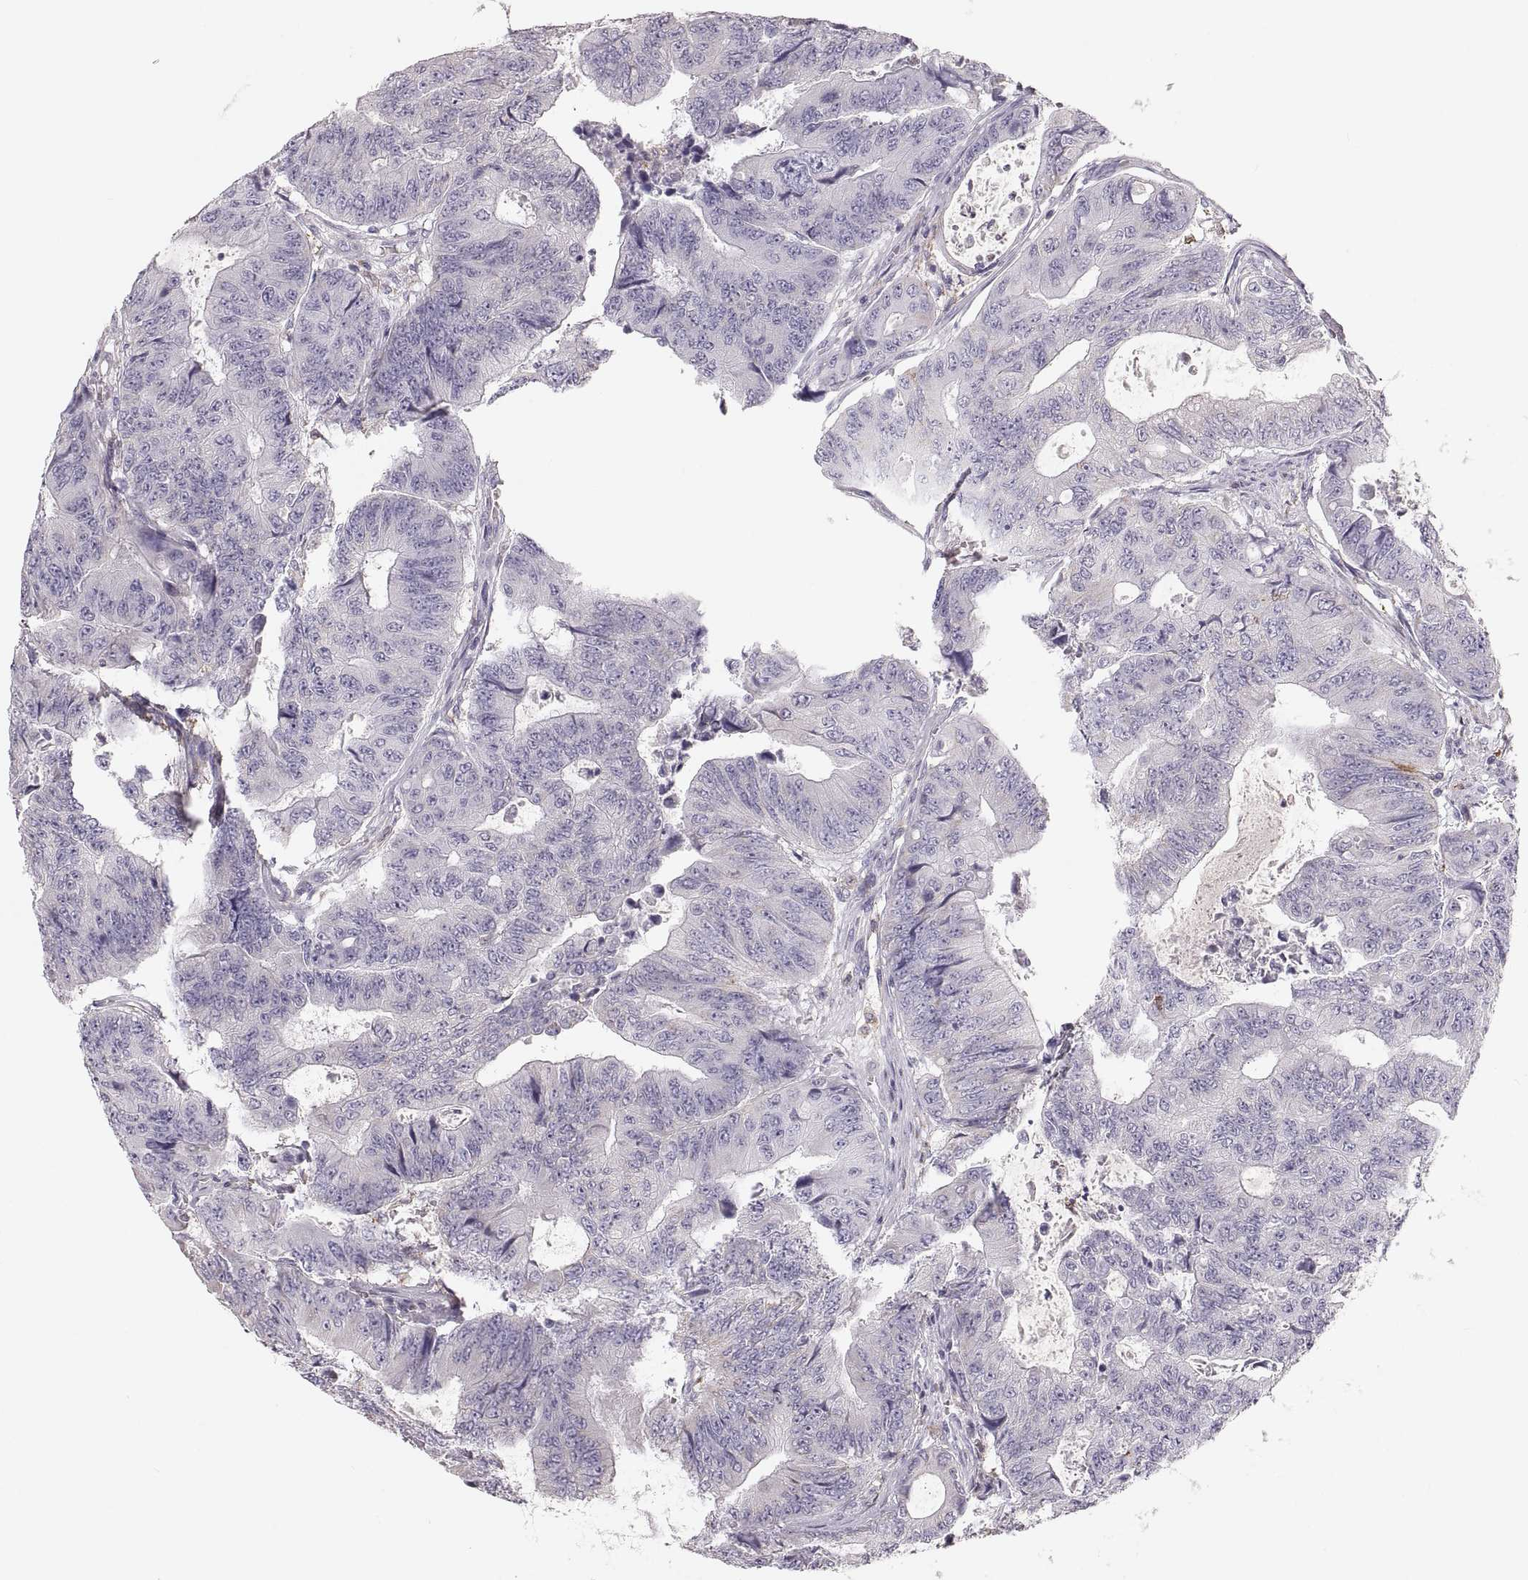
{"staining": {"intensity": "negative", "quantity": "none", "location": "none"}, "tissue": "colorectal cancer", "cell_type": "Tumor cells", "image_type": "cancer", "snomed": [{"axis": "morphology", "description": "Adenocarcinoma, NOS"}, {"axis": "topography", "description": "Colon"}], "caption": "Tumor cells are negative for protein expression in human adenocarcinoma (colorectal).", "gene": "RUNDC3A", "patient": {"sex": "female", "age": 48}}